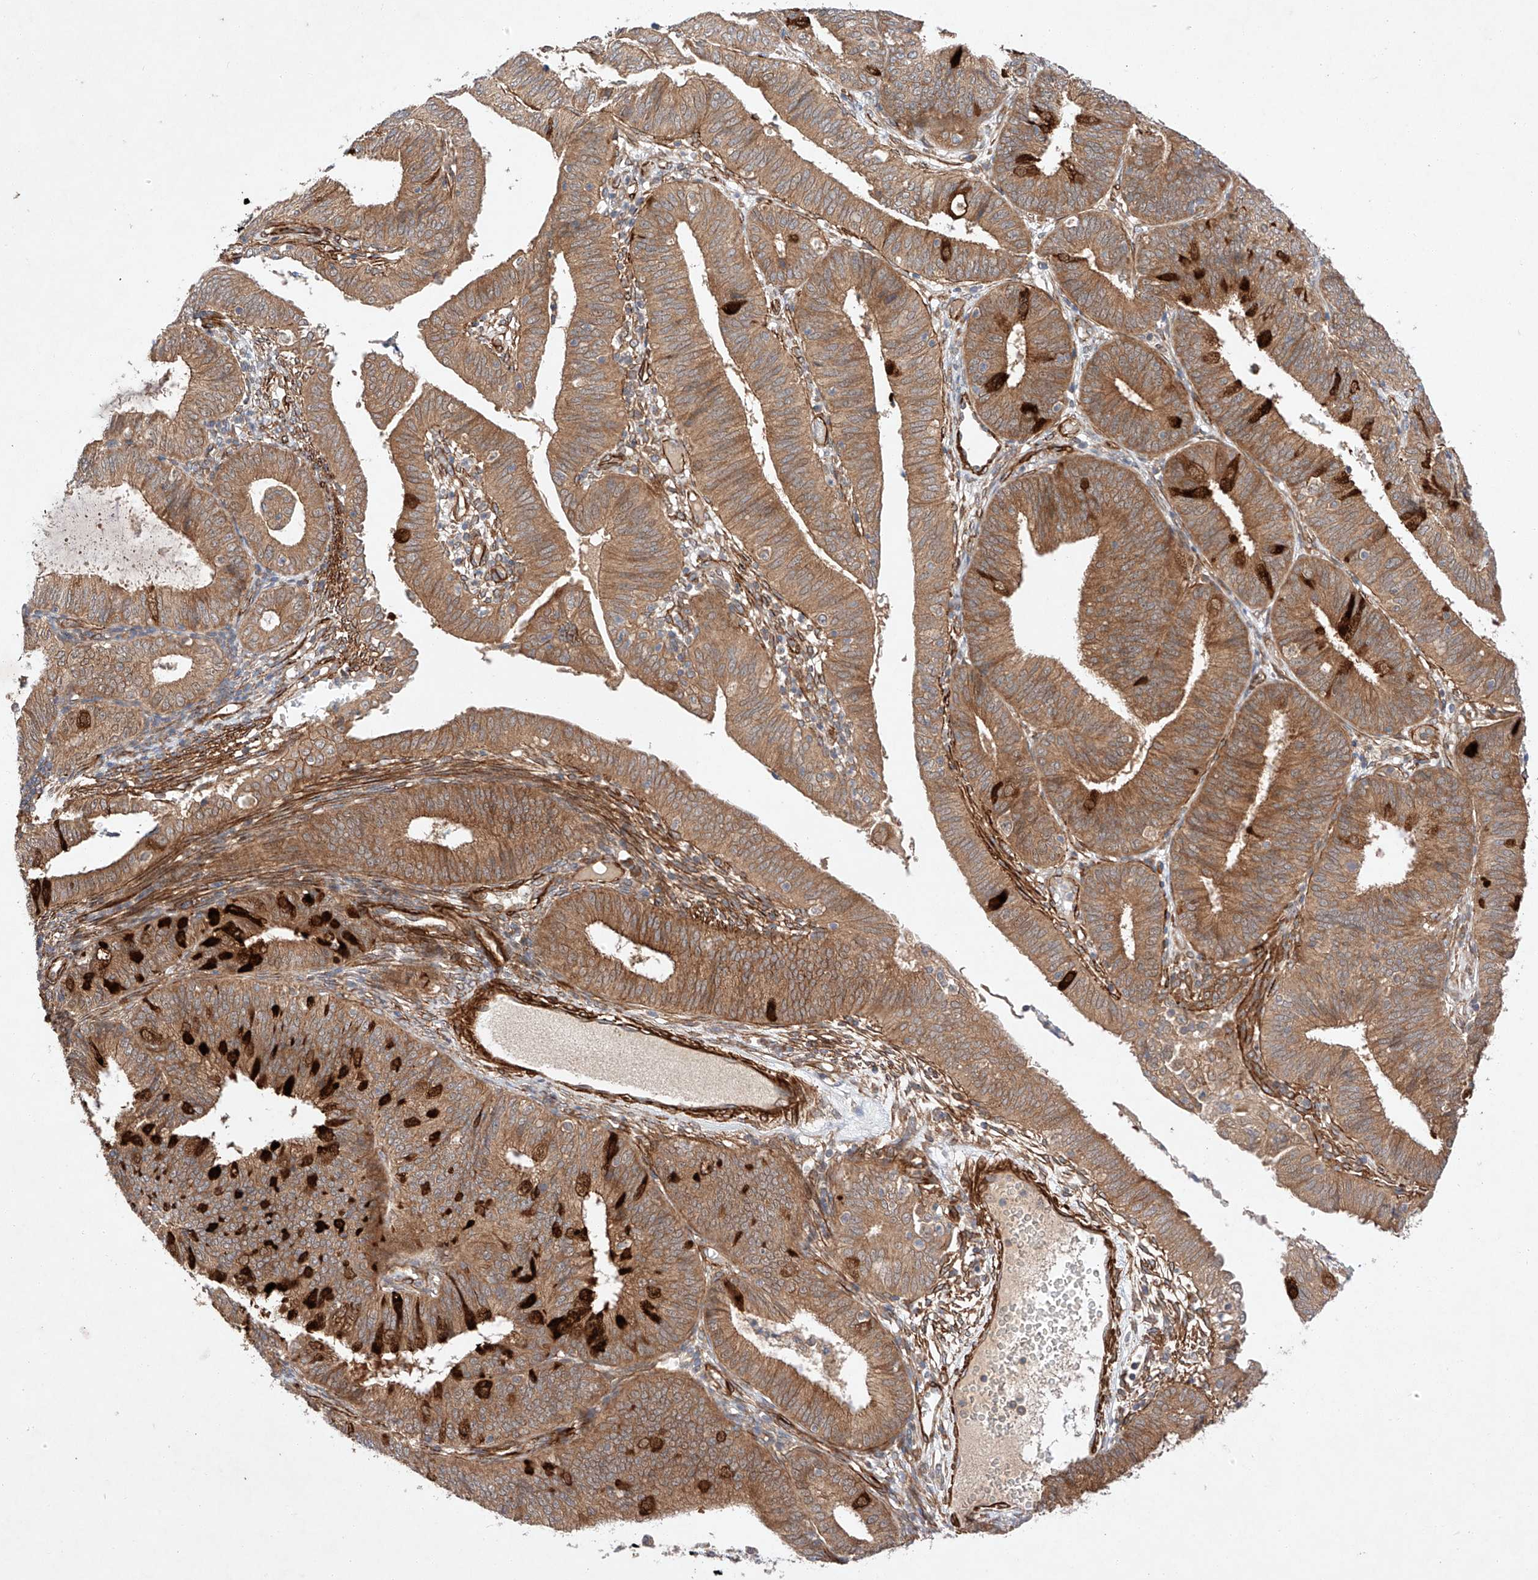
{"staining": {"intensity": "moderate", "quantity": ">75%", "location": "cytoplasmic/membranous"}, "tissue": "endometrial cancer", "cell_type": "Tumor cells", "image_type": "cancer", "snomed": [{"axis": "morphology", "description": "Adenocarcinoma, NOS"}, {"axis": "topography", "description": "Endometrium"}], "caption": "A histopathology image of human endometrial adenocarcinoma stained for a protein shows moderate cytoplasmic/membranous brown staining in tumor cells.", "gene": "RAB23", "patient": {"sex": "female", "age": 51}}